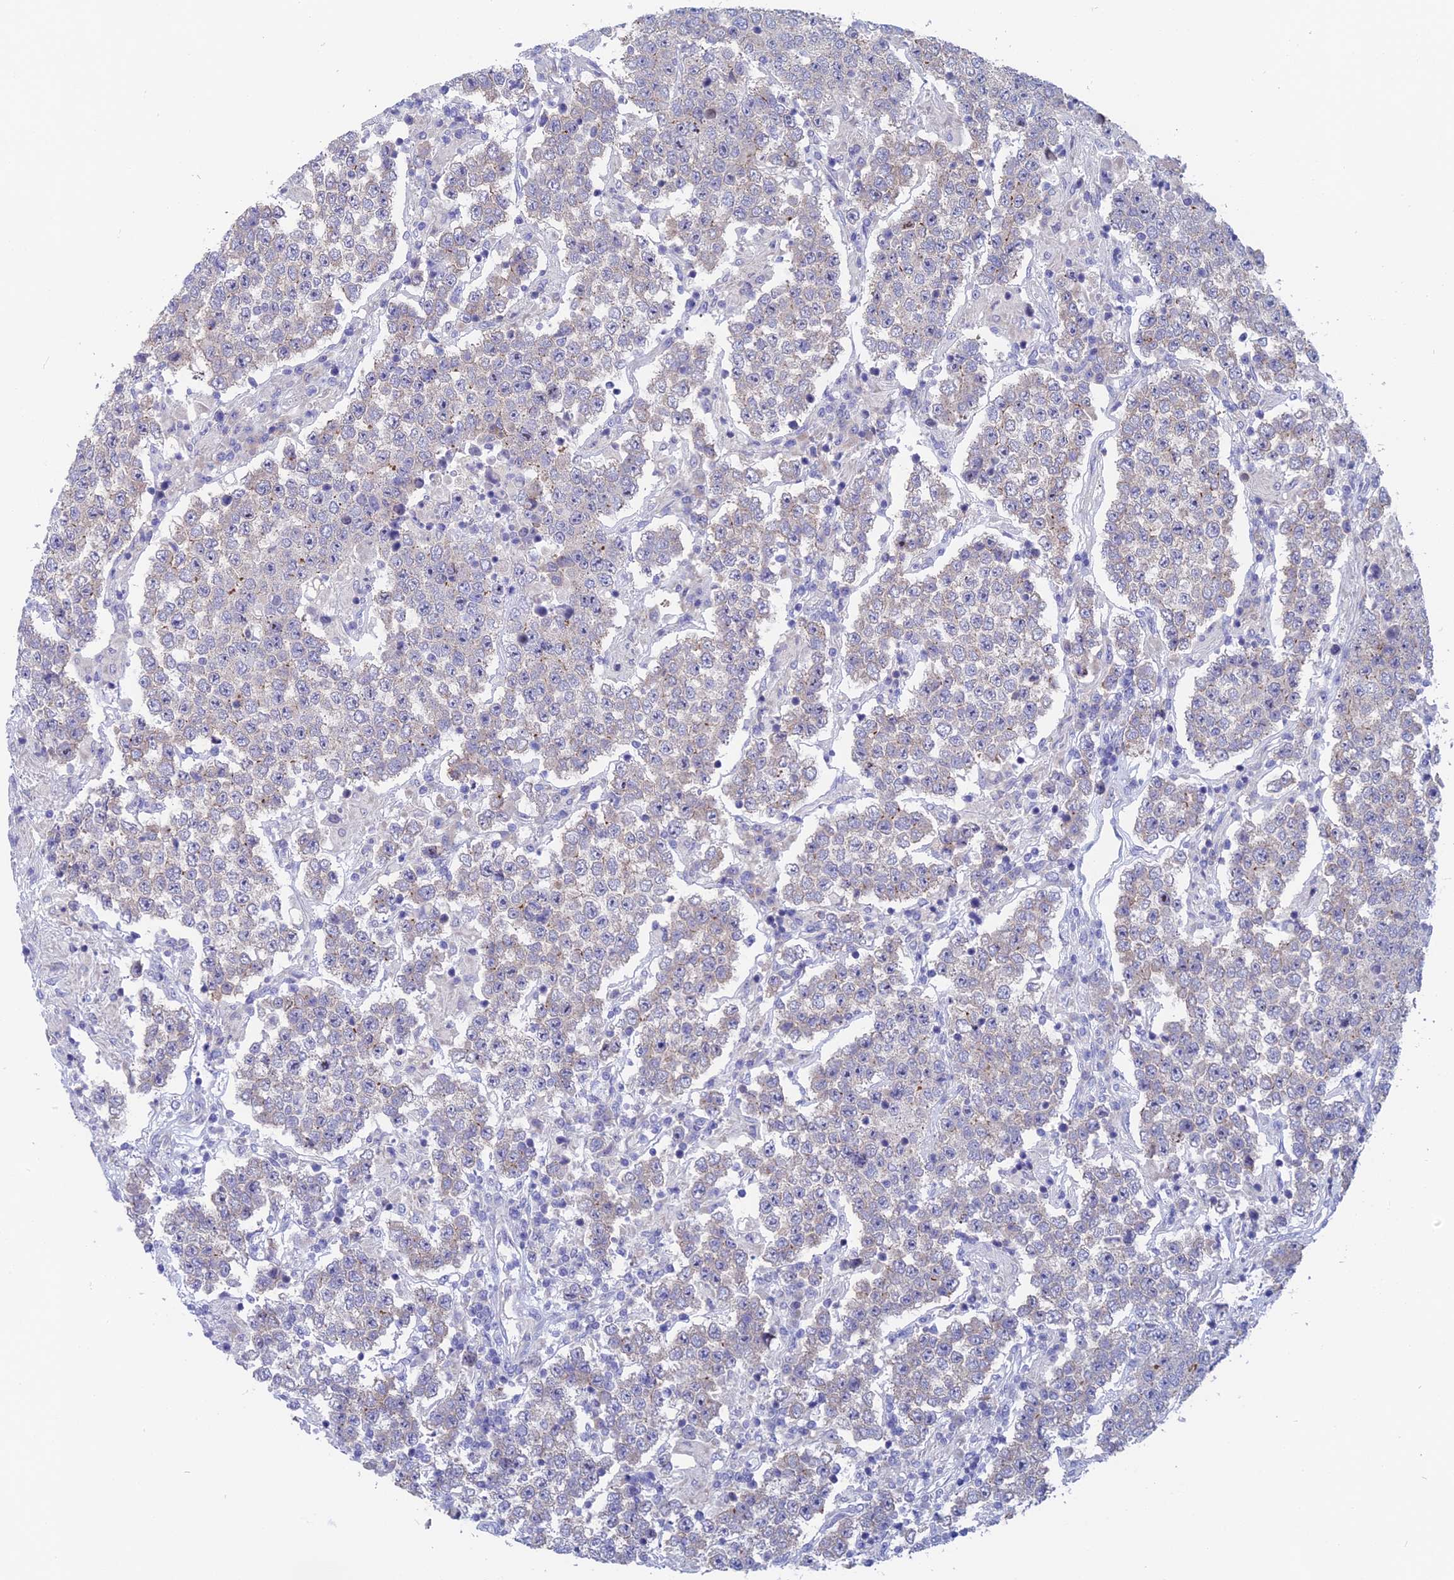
{"staining": {"intensity": "negative", "quantity": "none", "location": "none"}, "tissue": "testis cancer", "cell_type": "Tumor cells", "image_type": "cancer", "snomed": [{"axis": "morphology", "description": "Normal tissue, NOS"}, {"axis": "morphology", "description": "Urothelial carcinoma, High grade"}, {"axis": "morphology", "description": "Seminoma, NOS"}, {"axis": "morphology", "description": "Carcinoma, Embryonal, NOS"}, {"axis": "topography", "description": "Urinary bladder"}, {"axis": "topography", "description": "Testis"}], "caption": "Immunohistochemical staining of high-grade urothelial carcinoma (testis) demonstrates no significant expression in tumor cells.", "gene": "TENT4B", "patient": {"sex": "male", "age": 41}}